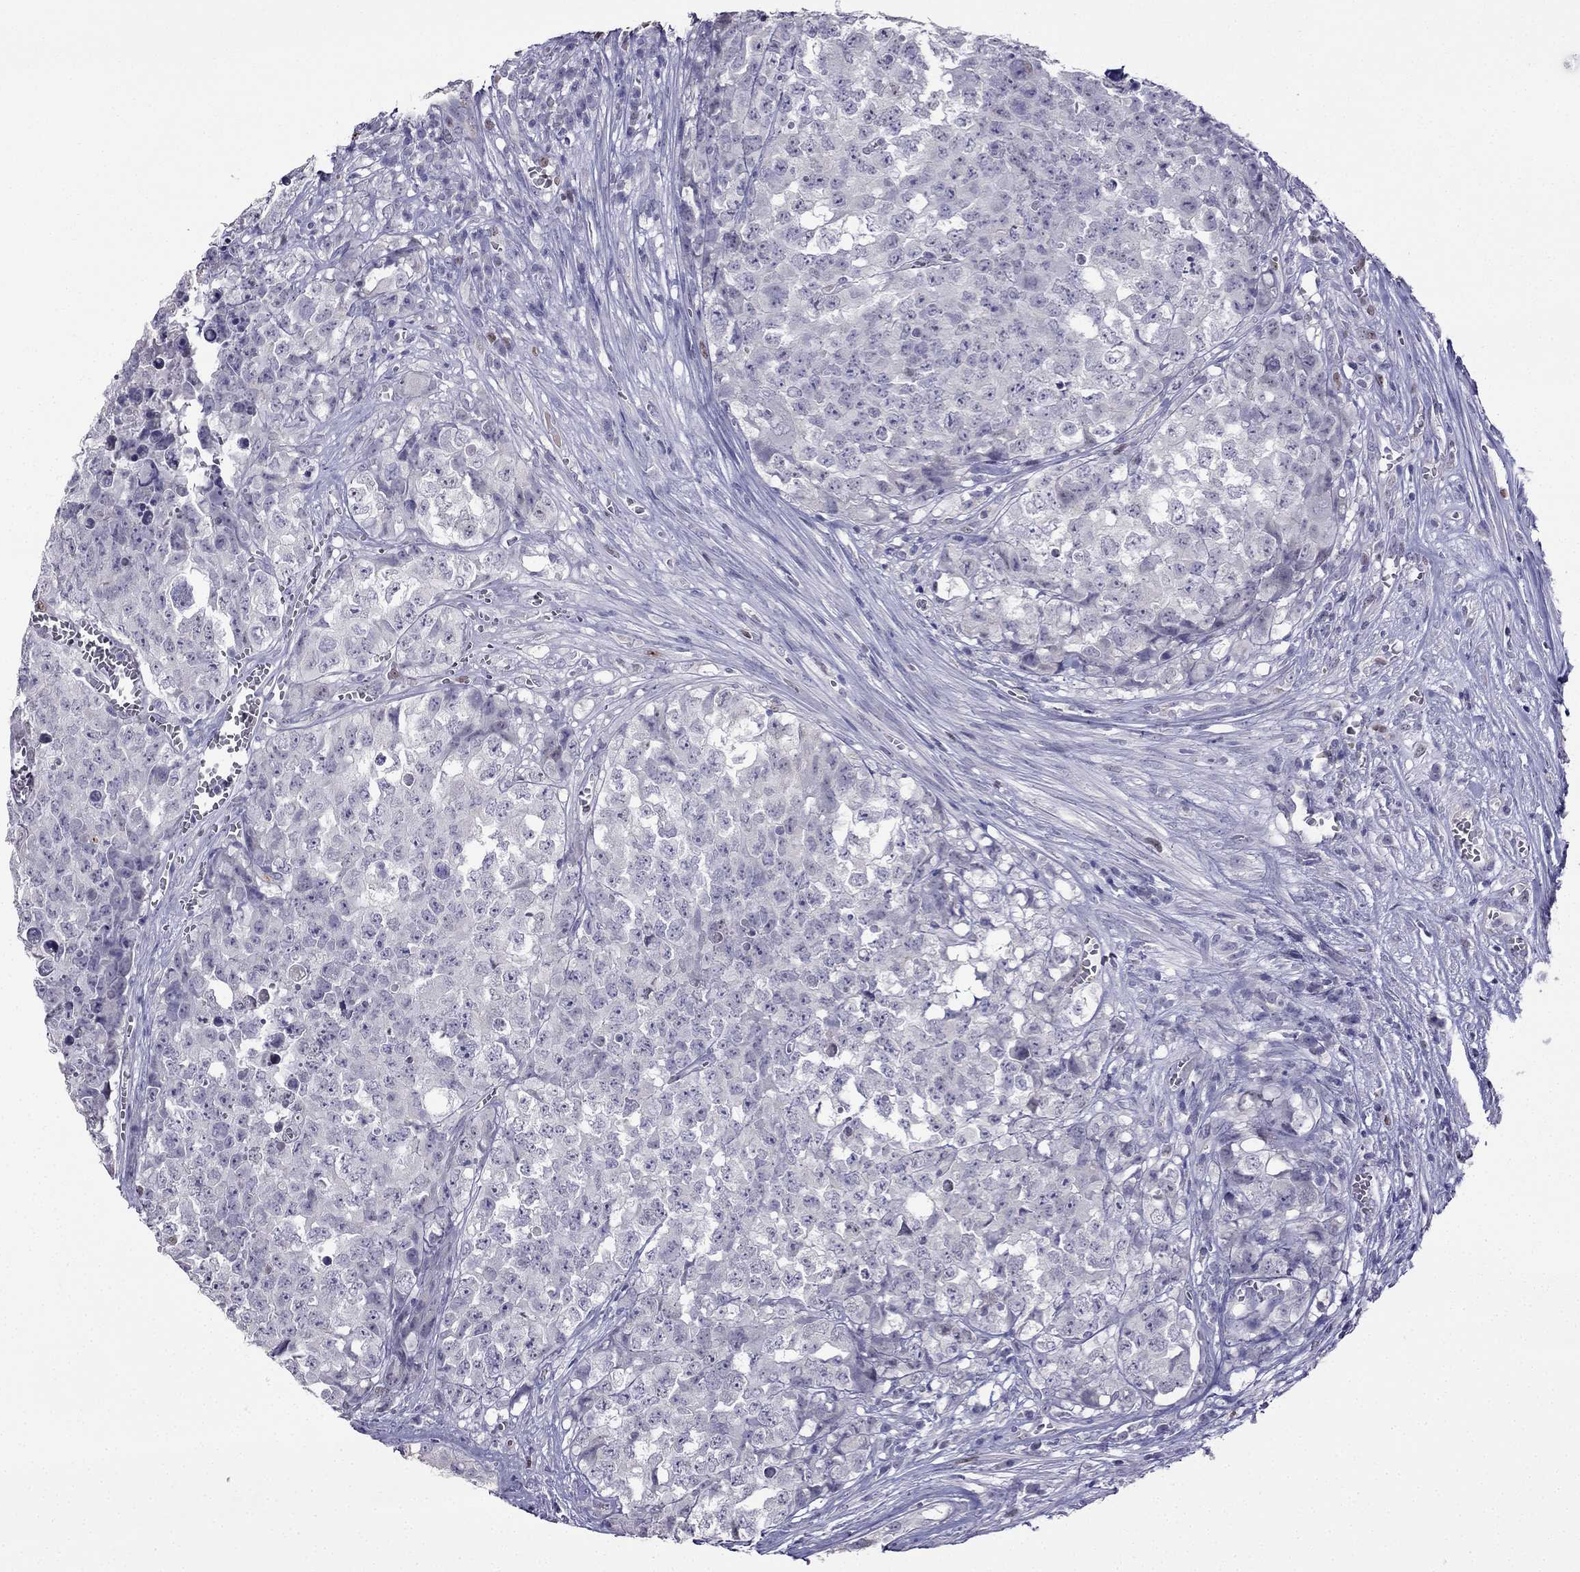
{"staining": {"intensity": "negative", "quantity": "none", "location": "none"}, "tissue": "testis cancer", "cell_type": "Tumor cells", "image_type": "cancer", "snomed": [{"axis": "morphology", "description": "Carcinoma, Embryonal, NOS"}, {"axis": "topography", "description": "Testis"}], "caption": "The immunohistochemistry (IHC) histopathology image has no significant expression in tumor cells of testis cancer tissue.", "gene": "UHRF1", "patient": {"sex": "male", "age": 23}}